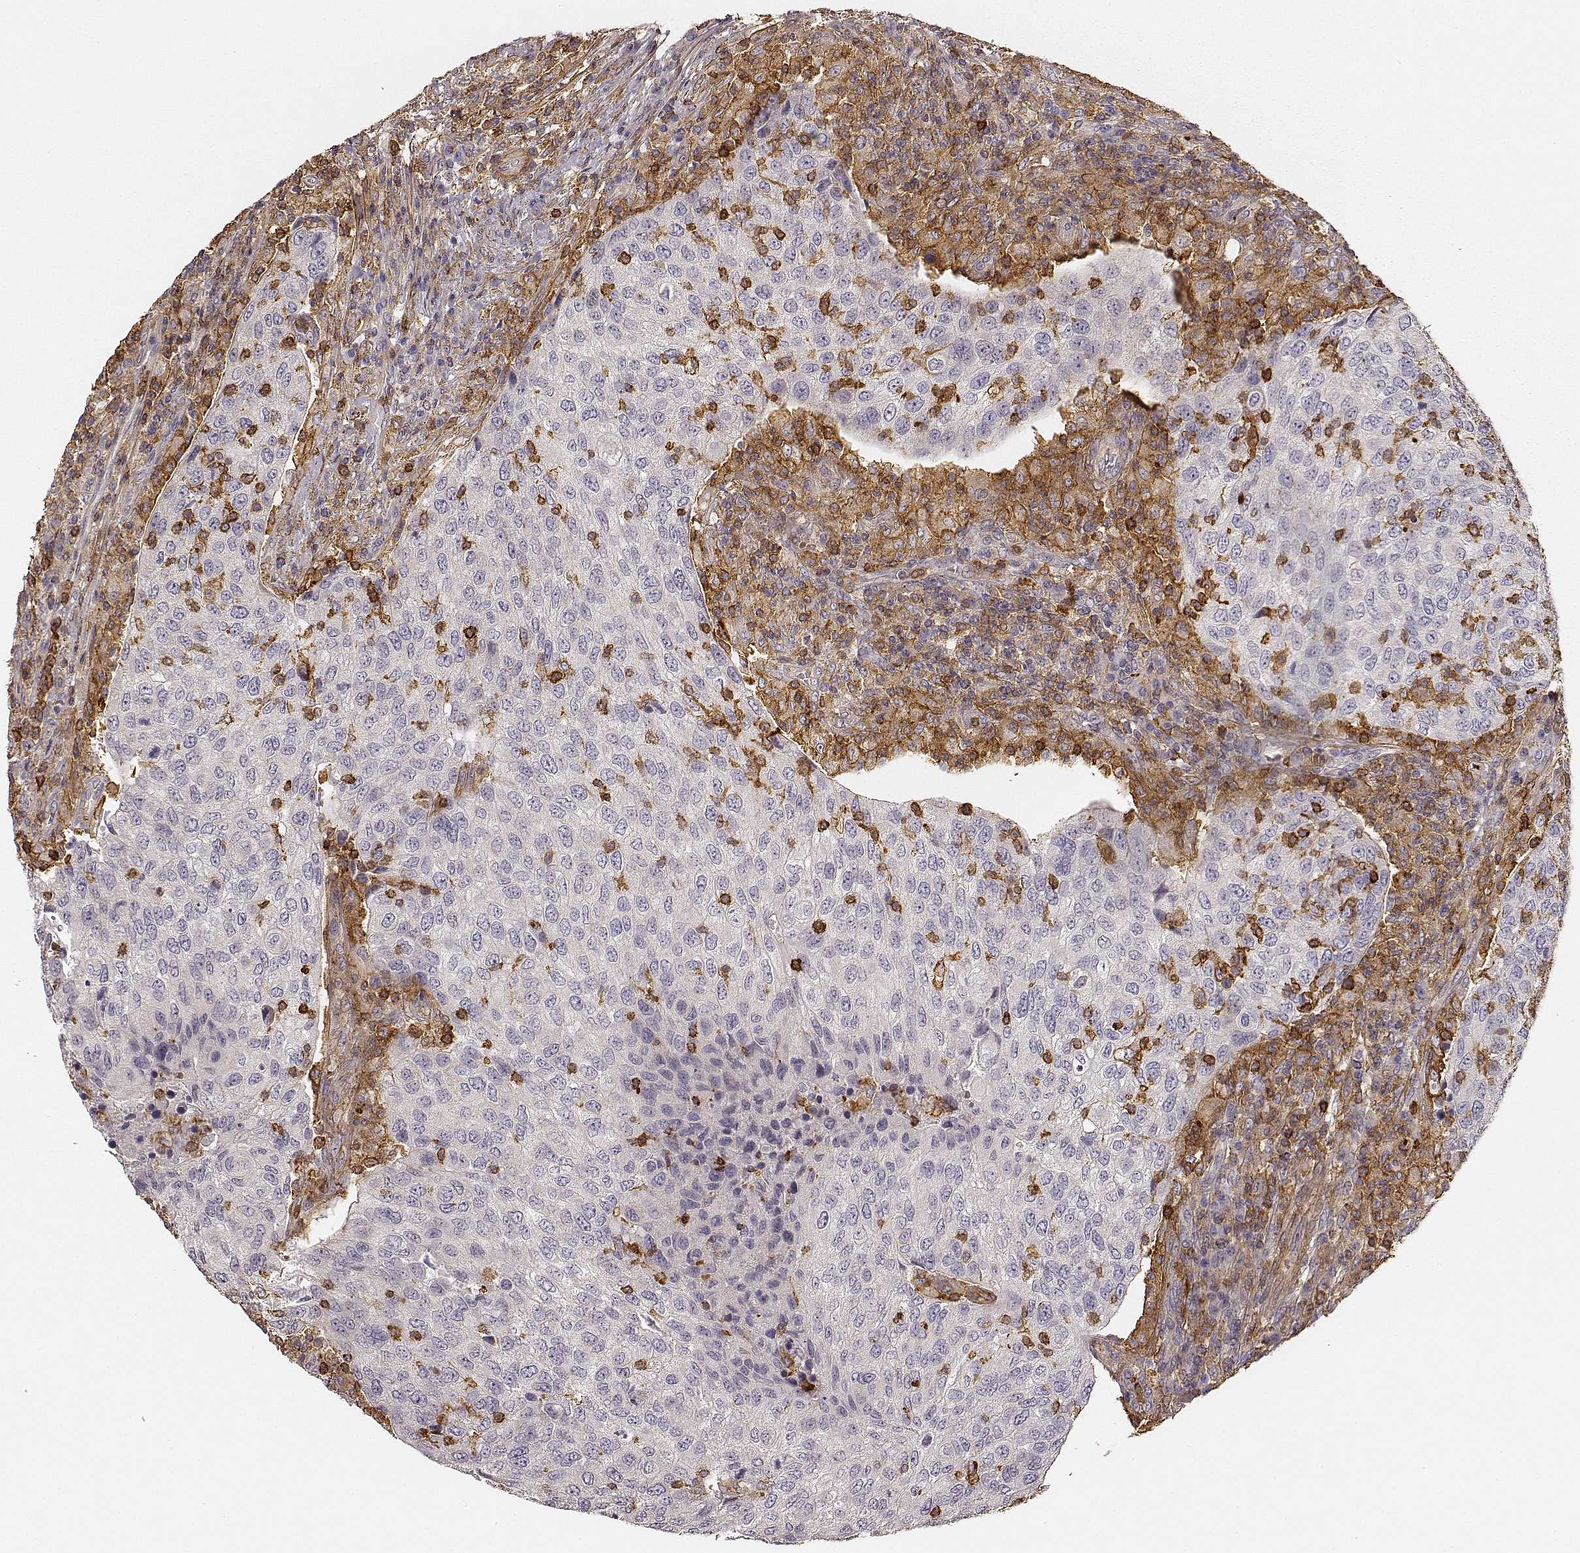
{"staining": {"intensity": "negative", "quantity": "none", "location": "none"}, "tissue": "urothelial cancer", "cell_type": "Tumor cells", "image_type": "cancer", "snomed": [{"axis": "morphology", "description": "Urothelial carcinoma, High grade"}, {"axis": "topography", "description": "Urinary bladder"}], "caption": "A high-resolution image shows IHC staining of urothelial carcinoma (high-grade), which demonstrates no significant positivity in tumor cells.", "gene": "ZYX", "patient": {"sex": "female", "age": 78}}